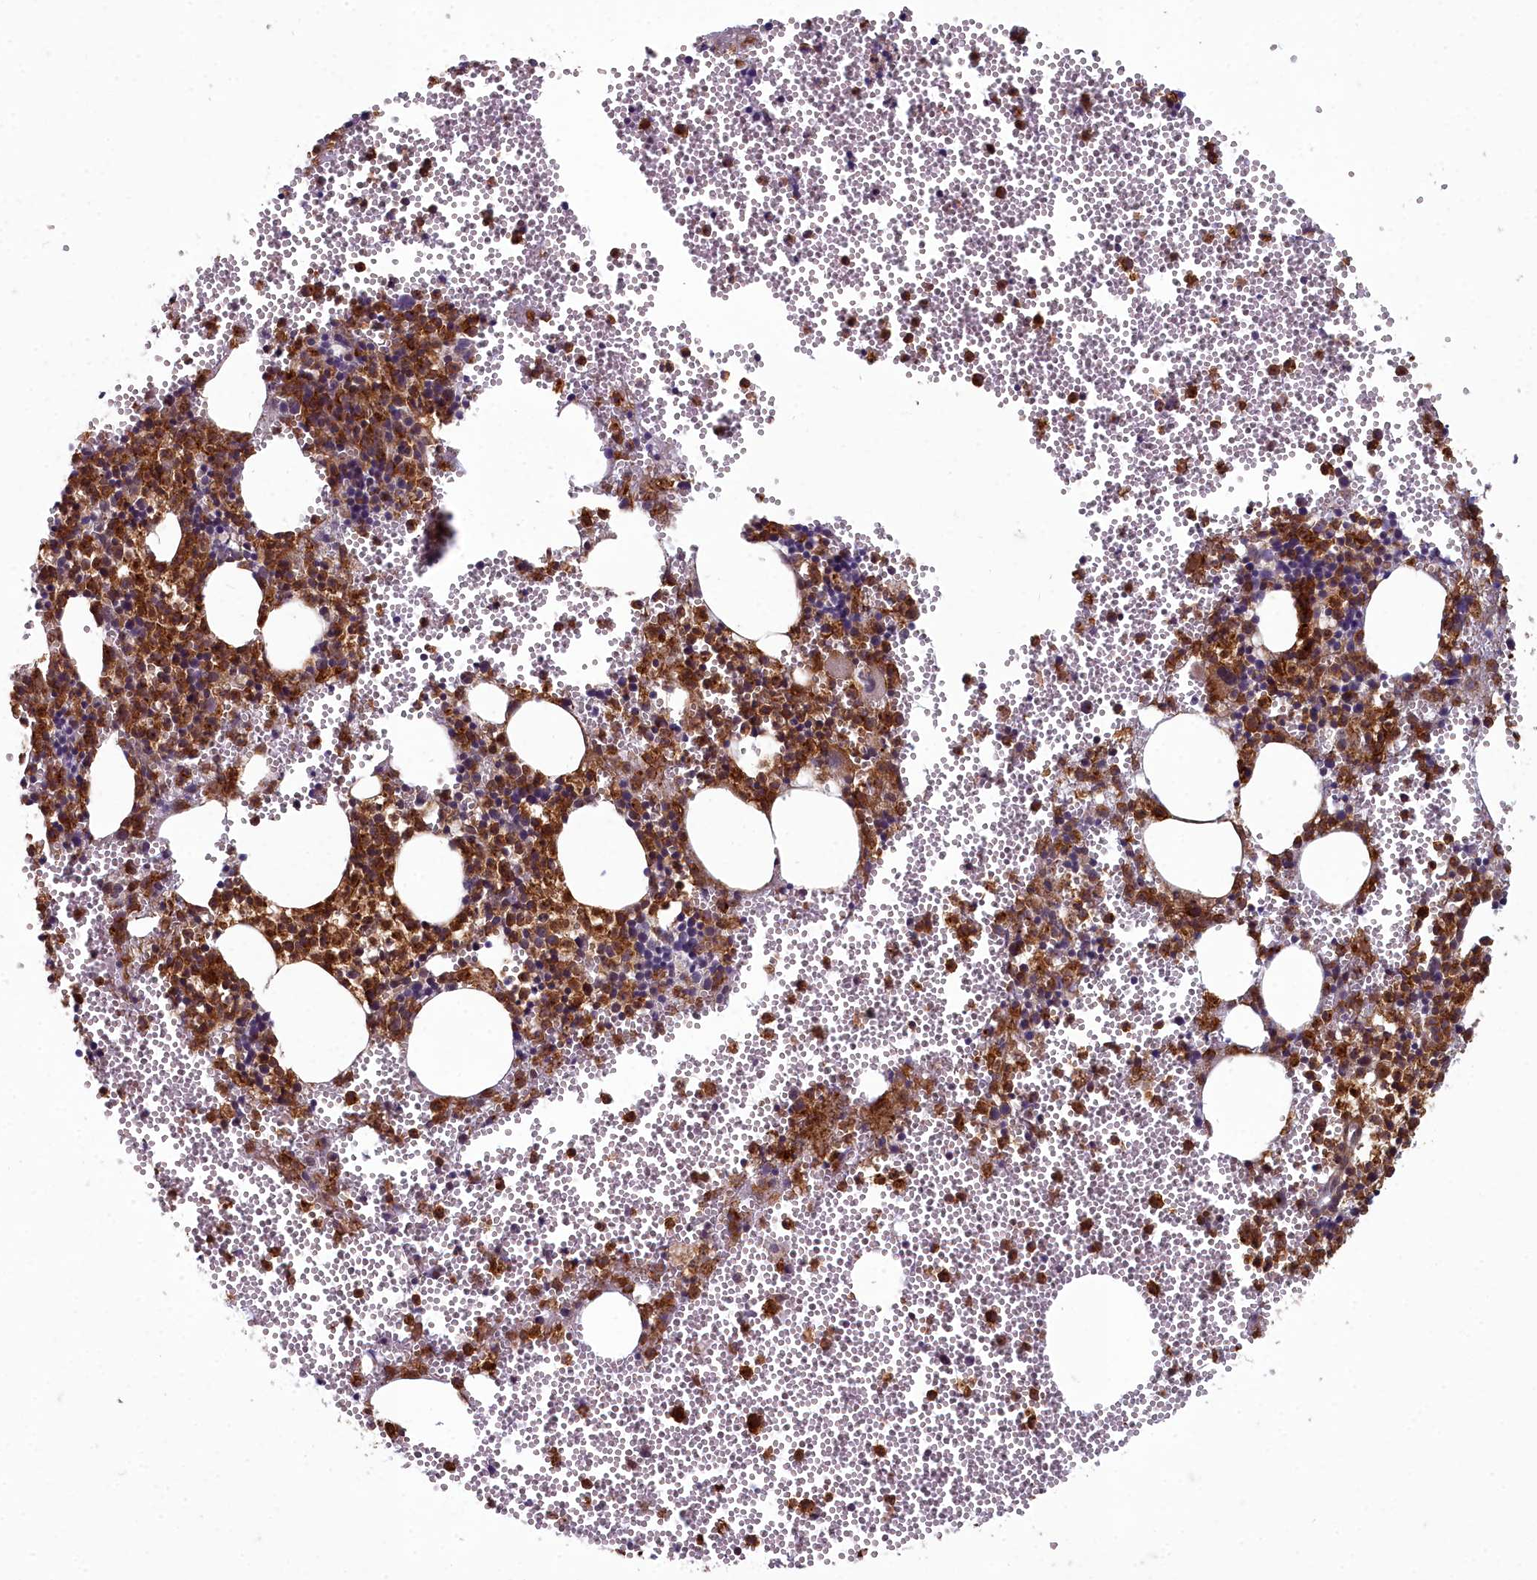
{"staining": {"intensity": "strong", "quantity": ">75%", "location": "cytoplasmic/membranous"}, "tissue": "bone marrow", "cell_type": "Hematopoietic cells", "image_type": "normal", "snomed": [{"axis": "morphology", "description": "Normal tissue, NOS"}, {"axis": "topography", "description": "Bone marrow"}], "caption": "Hematopoietic cells reveal high levels of strong cytoplasmic/membranous expression in about >75% of cells in normal human bone marrow. (brown staining indicates protein expression, while blue staining denotes nuclei).", "gene": "ZNF626", "patient": {"sex": "female", "age": 77}}